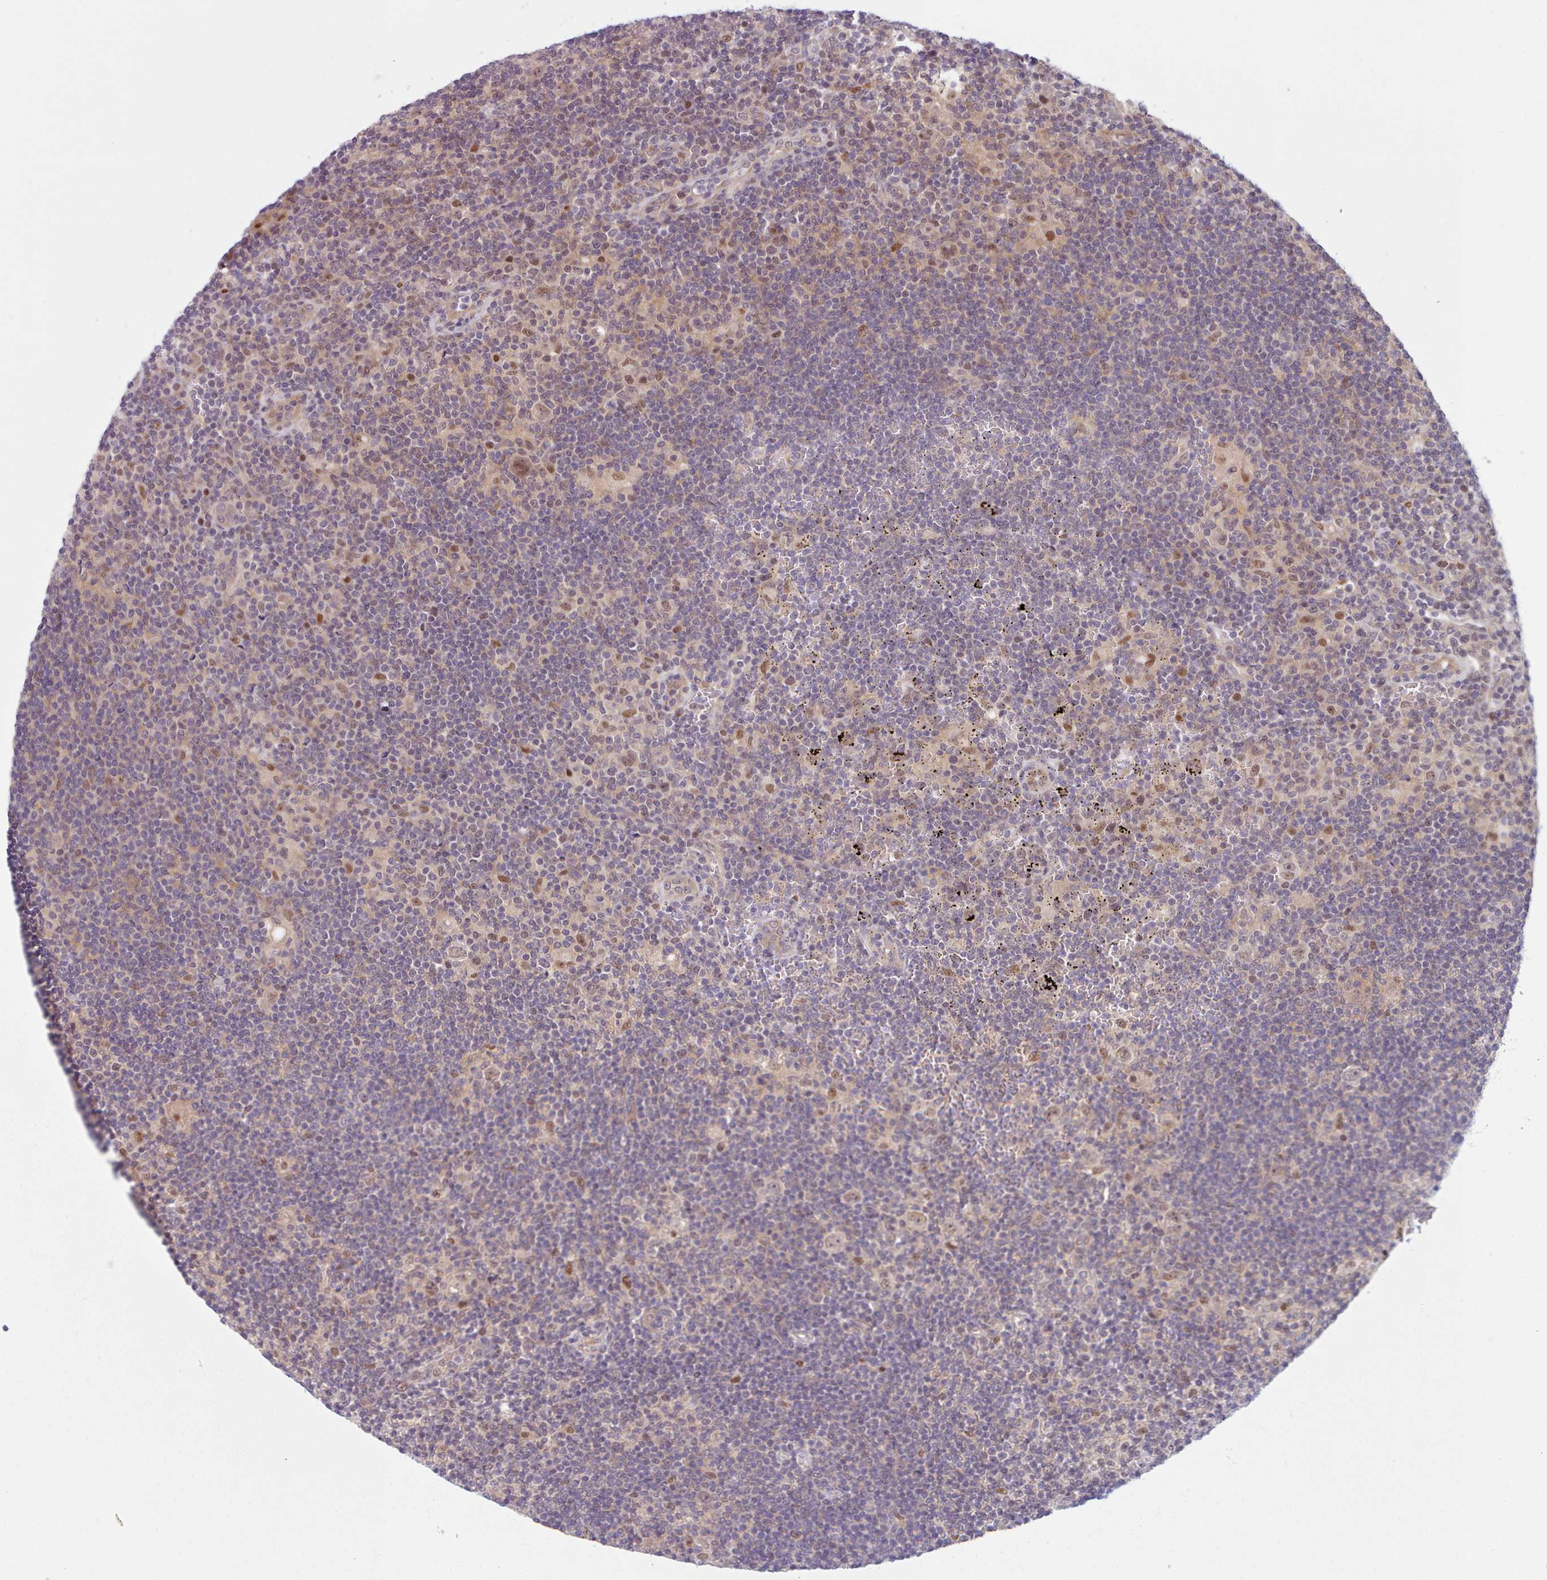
{"staining": {"intensity": "negative", "quantity": "none", "location": "none"}, "tissue": "lymphoma", "cell_type": "Tumor cells", "image_type": "cancer", "snomed": [{"axis": "morphology", "description": "Hodgkin's disease, NOS"}, {"axis": "topography", "description": "Lymph node"}], "caption": "High magnification brightfield microscopy of lymphoma stained with DAB (brown) and counterstained with hematoxylin (blue): tumor cells show no significant expression.", "gene": "KBTBD7", "patient": {"sex": "female", "age": 57}}